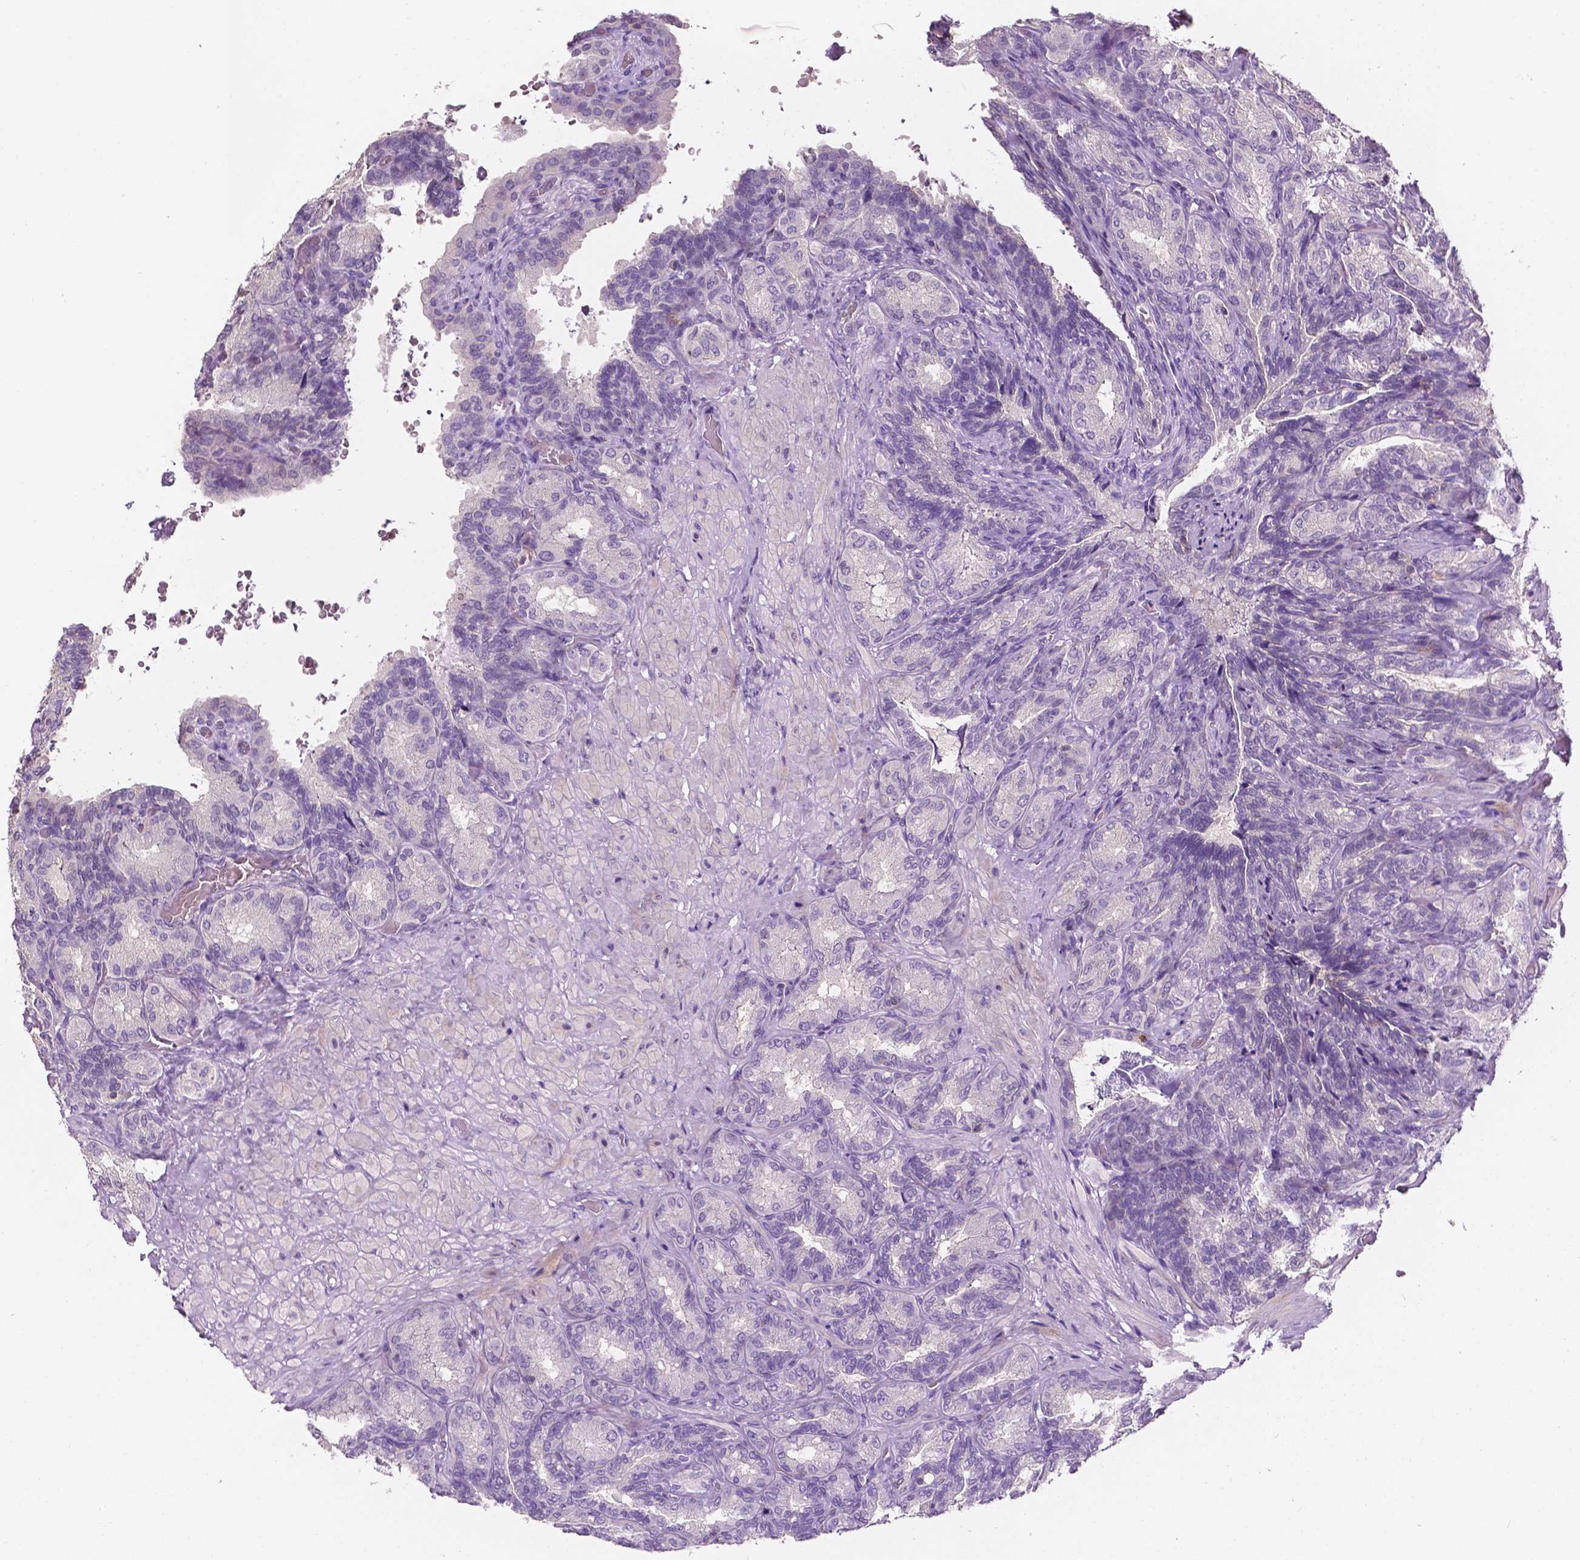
{"staining": {"intensity": "negative", "quantity": "none", "location": "none"}, "tissue": "seminal vesicle", "cell_type": "Glandular cells", "image_type": "normal", "snomed": [{"axis": "morphology", "description": "Normal tissue, NOS"}, {"axis": "topography", "description": "Seminal veicle"}], "caption": "Histopathology image shows no protein staining in glandular cells of benign seminal vesicle.", "gene": "EGFR", "patient": {"sex": "male", "age": 68}}